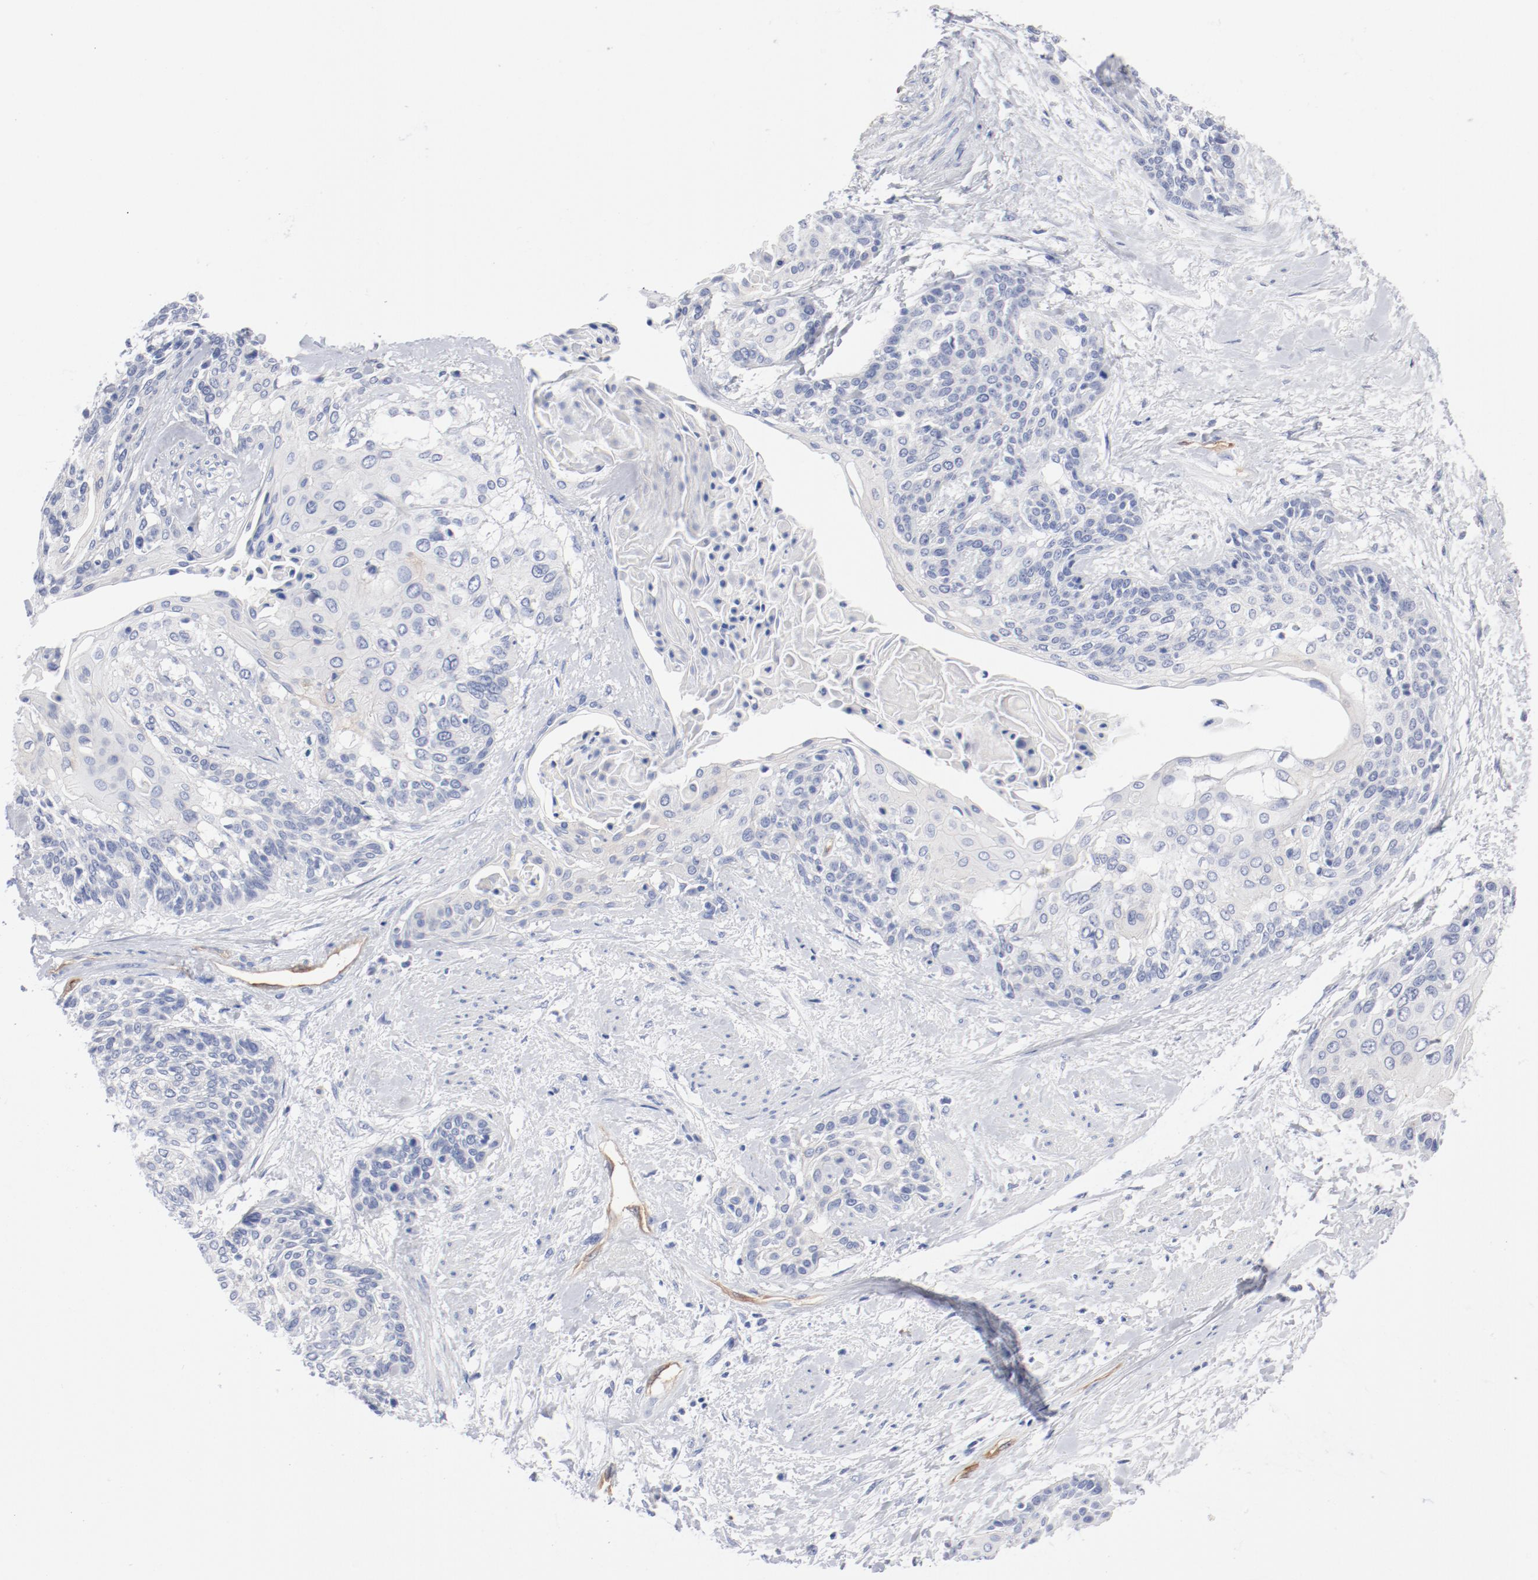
{"staining": {"intensity": "negative", "quantity": "none", "location": "none"}, "tissue": "cervical cancer", "cell_type": "Tumor cells", "image_type": "cancer", "snomed": [{"axis": "morphology", "description": "Squamous cell carcinoma, NOS"}, {"axis": "topography", "description": "Cervix"}], "caption": "Tumor cells show no significant positivity in cervical cancer.", "gene": "SHANK3", "patient": {"sex": "female", "age": 57}}